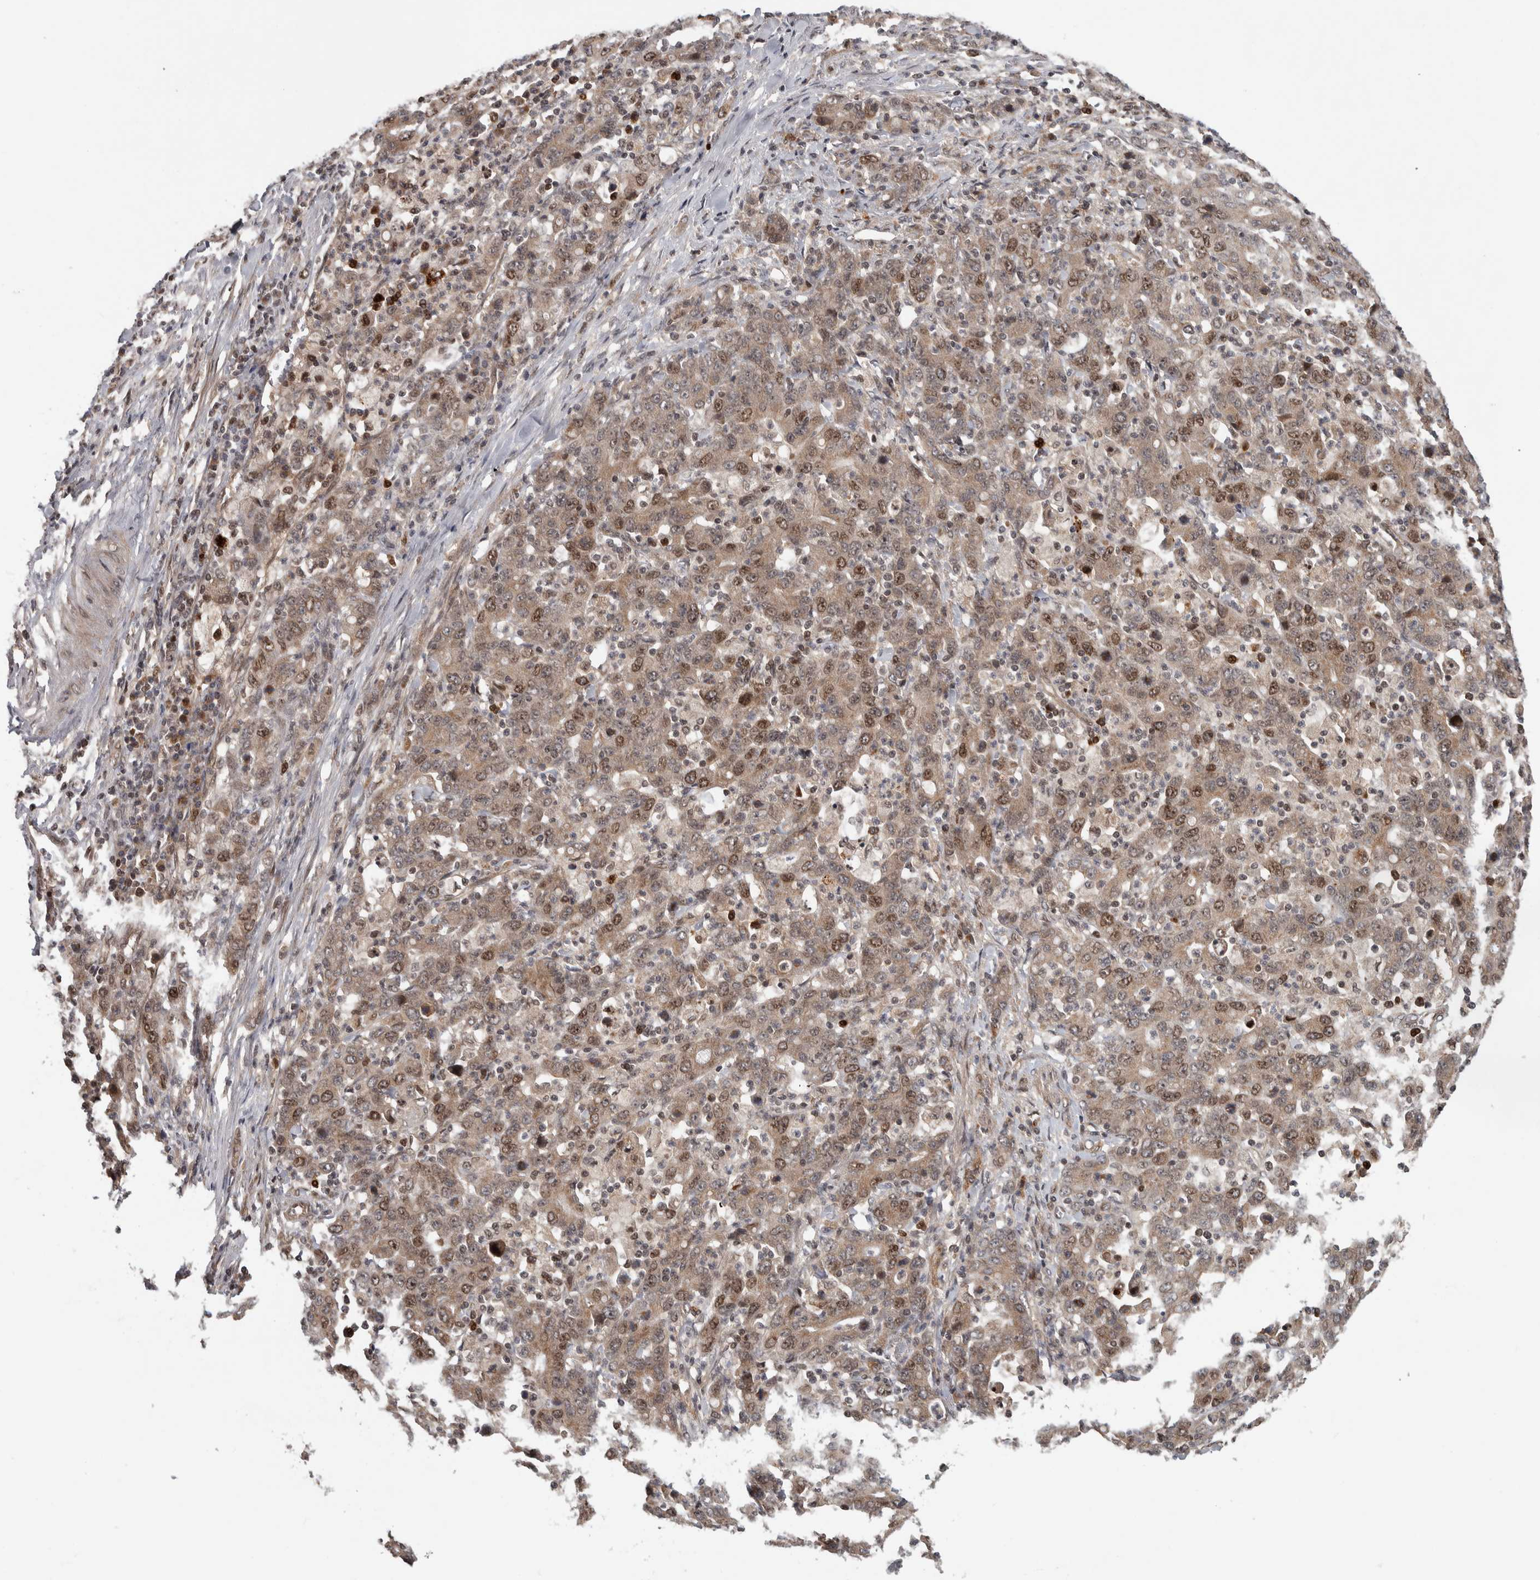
{"staining": {"intensity": "moderate", "quantity": ">75%", "location": "cytoplasmic/membranous,nuclear"}, "tissue": "stomach cancer", "cell_type": "Tumor cells", "image_type": "cancer", "snomed": [{"axis": "morphology", "description": "Adenocarcinoma, NOS"}, {"axis": "topography", "description": "Stomach, upper"}], "caption": "A medium amount of moderate cytoplasmic/membranous and nuclear positivity is appreciated in about >75% of tumor cells in adenocarcinoma (stomach) tissue.", "gene": "RPS6KA4", "patient": {"sex": "male", "age": 69}}